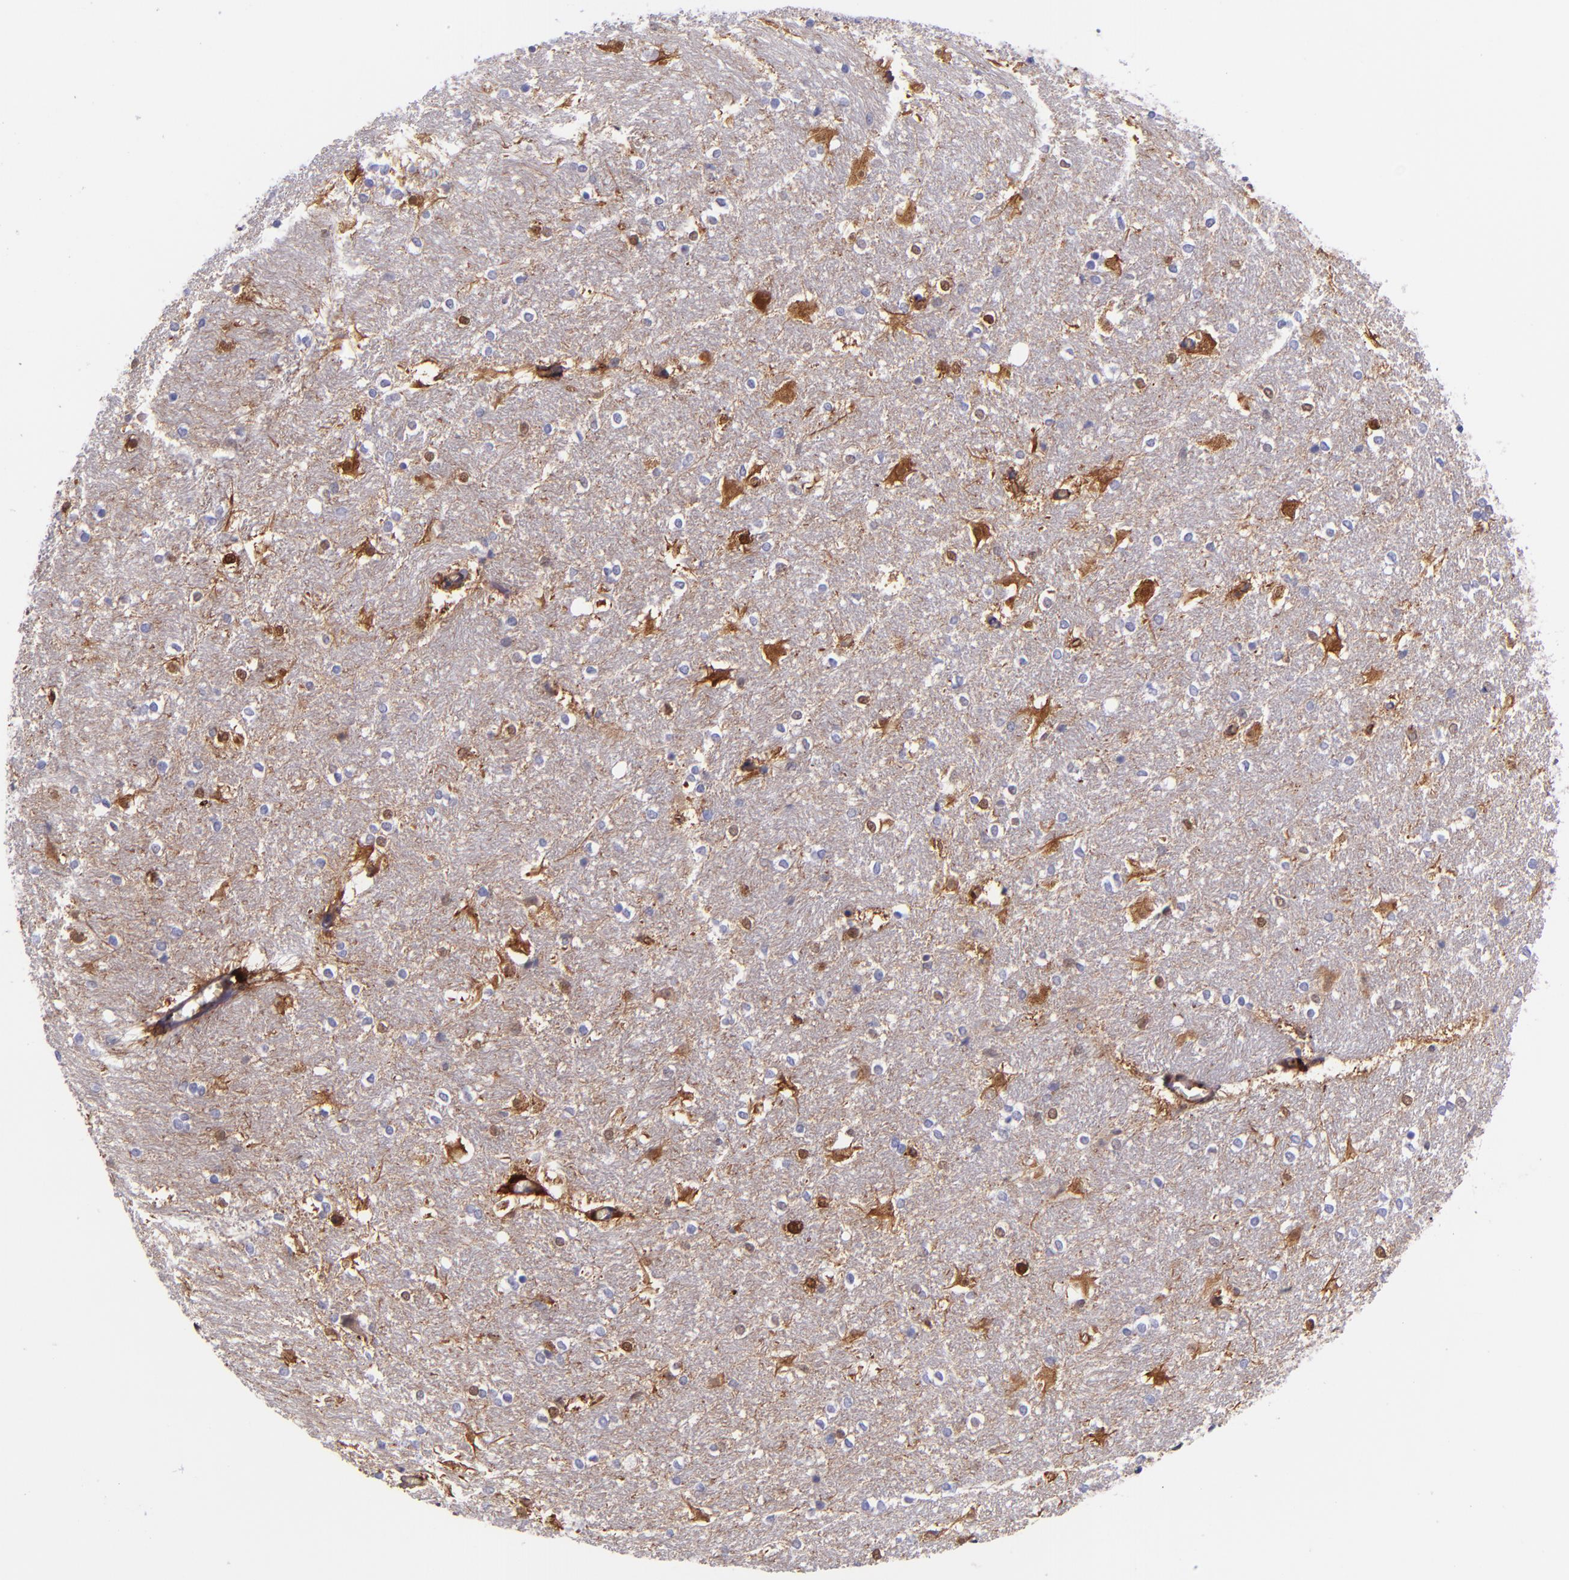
{"staining": {"intensity": "moderate", "quantity": "<25%", "location": "cytoplasmic/membranous,nuclear"}, "tissue": "hippocampus", "cell_type": "Glial cells", "image_type": "normal", "snomed": [{"axis": "morphology", "description": "Normal tissue, NOS"}, {"axis": "topography", "description": "Hippocampus"}], "caption": "Protein analysis of benign hippocampus demonstrates moderate cytoplasmic/membranous,nuclear positivity in about <25% of glial cells. The staining is performed using DAB (3,3'-diaminobenzidine) brown chromogen to label protein expression. The nuclei are counter-stained blue using hematoxylin.", "gene": "LGALS1", "patient": {"sex": "female", "age": 19}}